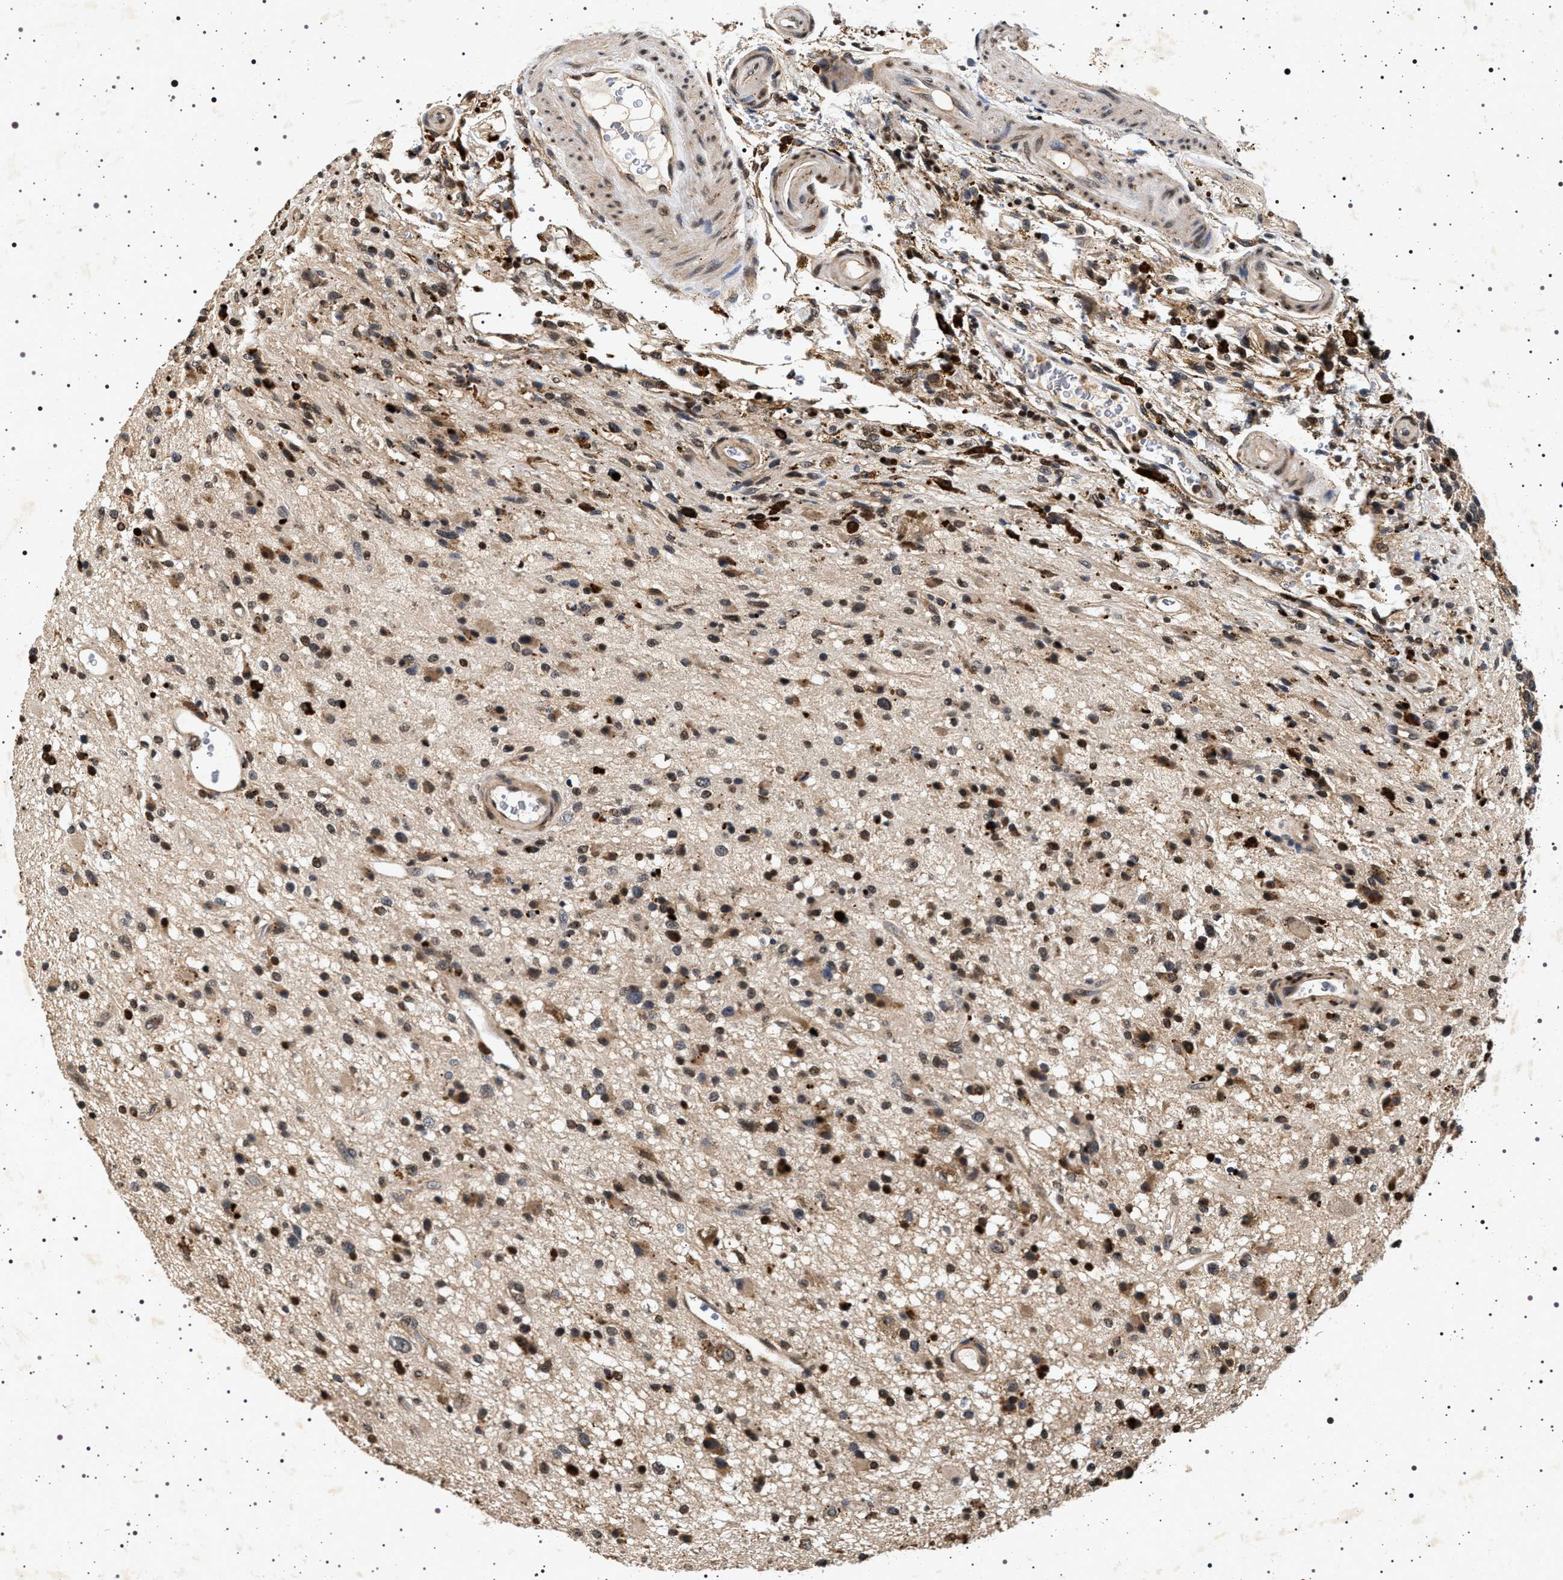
{"staining": {"intensity": "moderate", "quantity": ">75%", "location": "cytoplasmic/membranous,nuclear"}, "tissue": "glioma", "cell_type": "Tumor cells", "image_type": "cancer", "snomed": [{"axis": "morphology", "description": "Glioma, malignant, High grade"}, {"axis": "topography", "description": "Brain"}], "caption": "Protein staining displays moderate cytoplasmic/membranous and nuclear expression in about >75% of tumor cells in glioma.", "gene": "CDKN1B", "patient": {"sex": "male", "age": 33}}